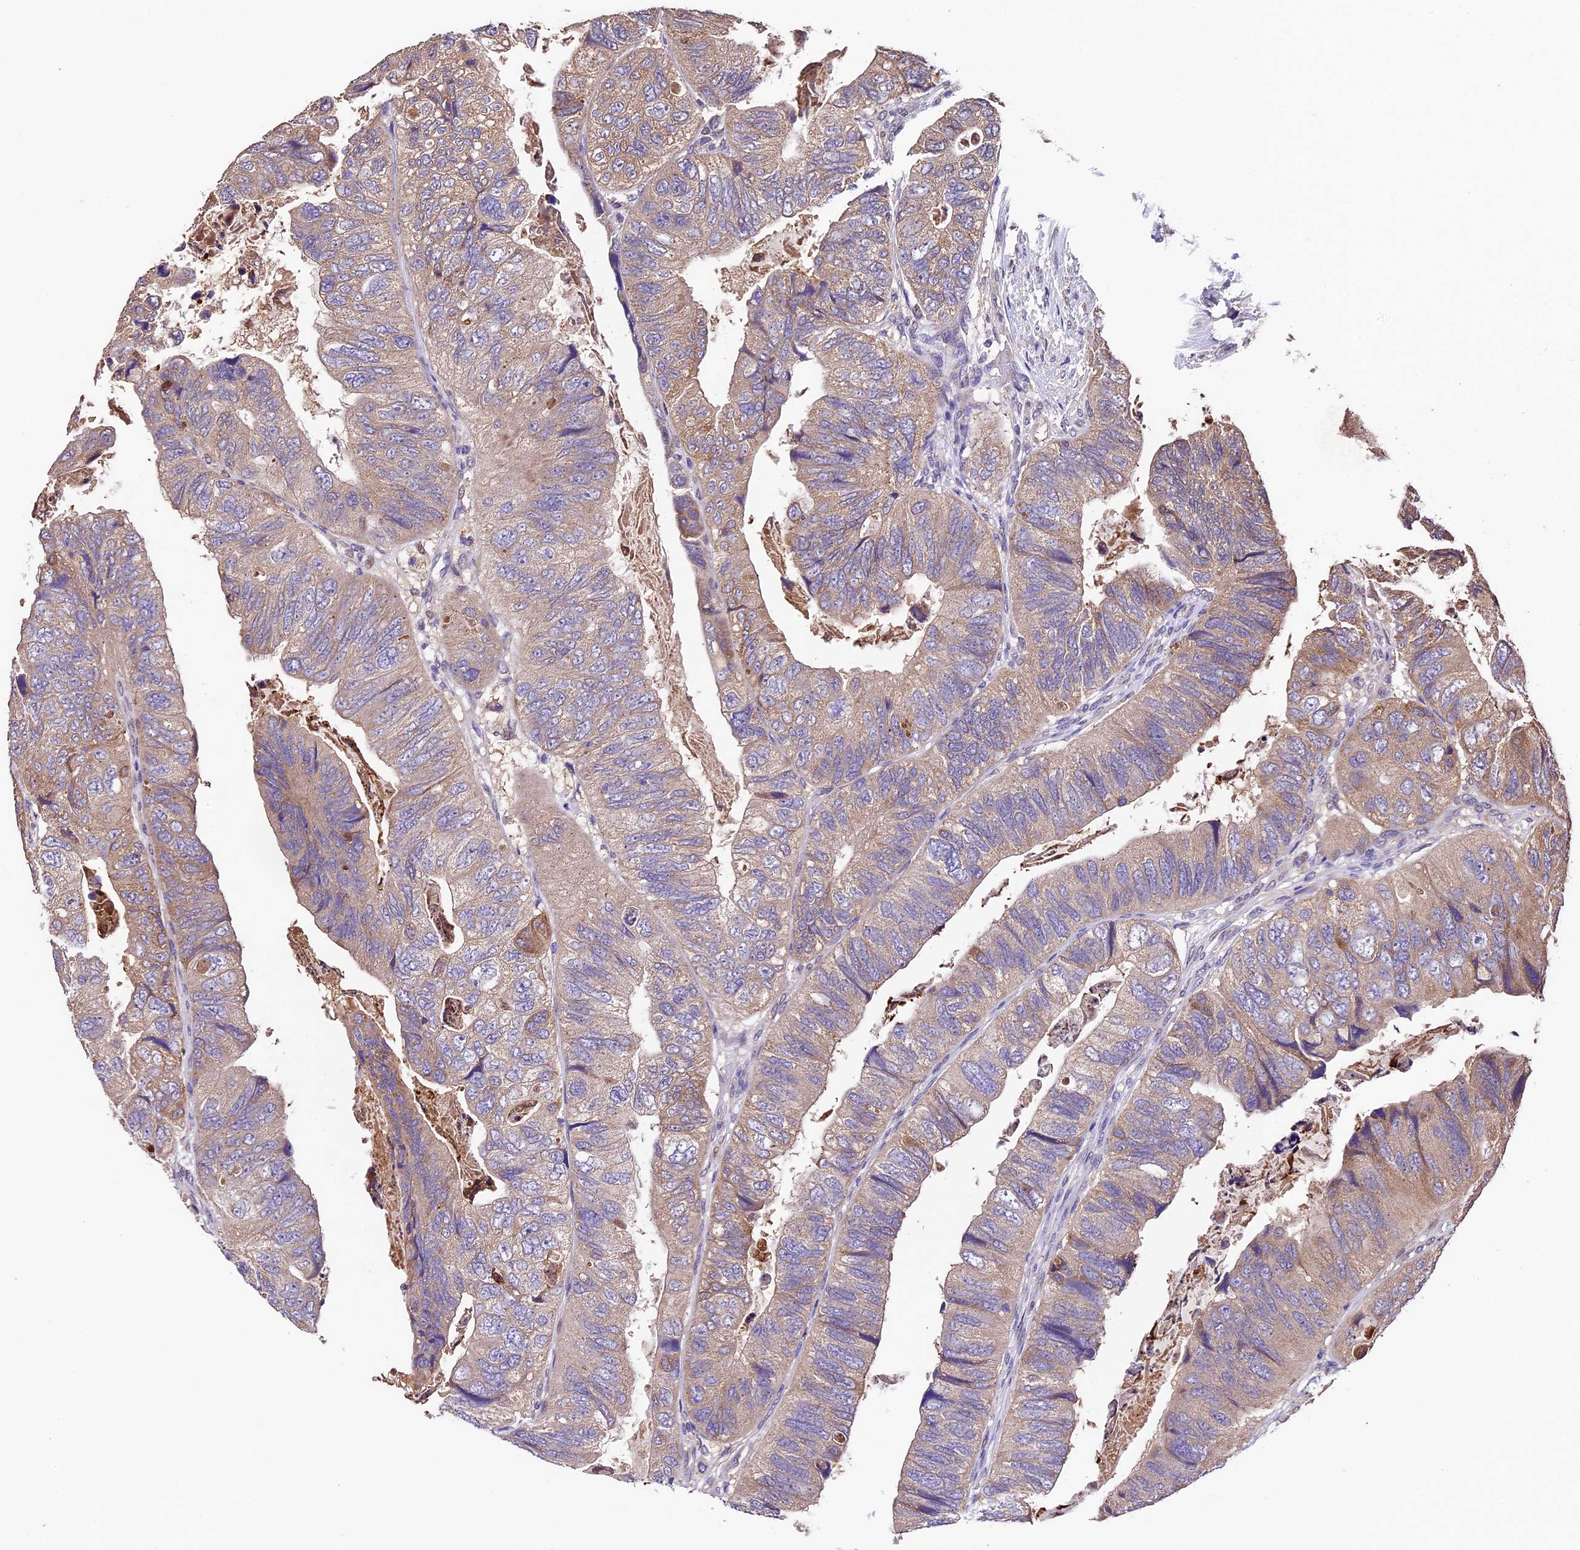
{"staining": {"intensity": "weak", "quantity": "<25%", "location": "cytoplasmic/membranous"}, "tissue": "colorectal cancer", "cell_type": "Tumor cells", "image_type": "cancer", "snomed": [{"axis": "morphology", "description": "Adenocarcinoma, NOS"}, {"axis": "topography", "description": "Rectum"}], "caption": "IHC micrograph of neoplastic tissue: colorectal adenocarcinoma stained with DAB (3,3'-diaminobenzidine) displays no significant protein staining in tumor cells.", "gene": "SBNO2", "patient": {"sex": "male", "age": 63}}